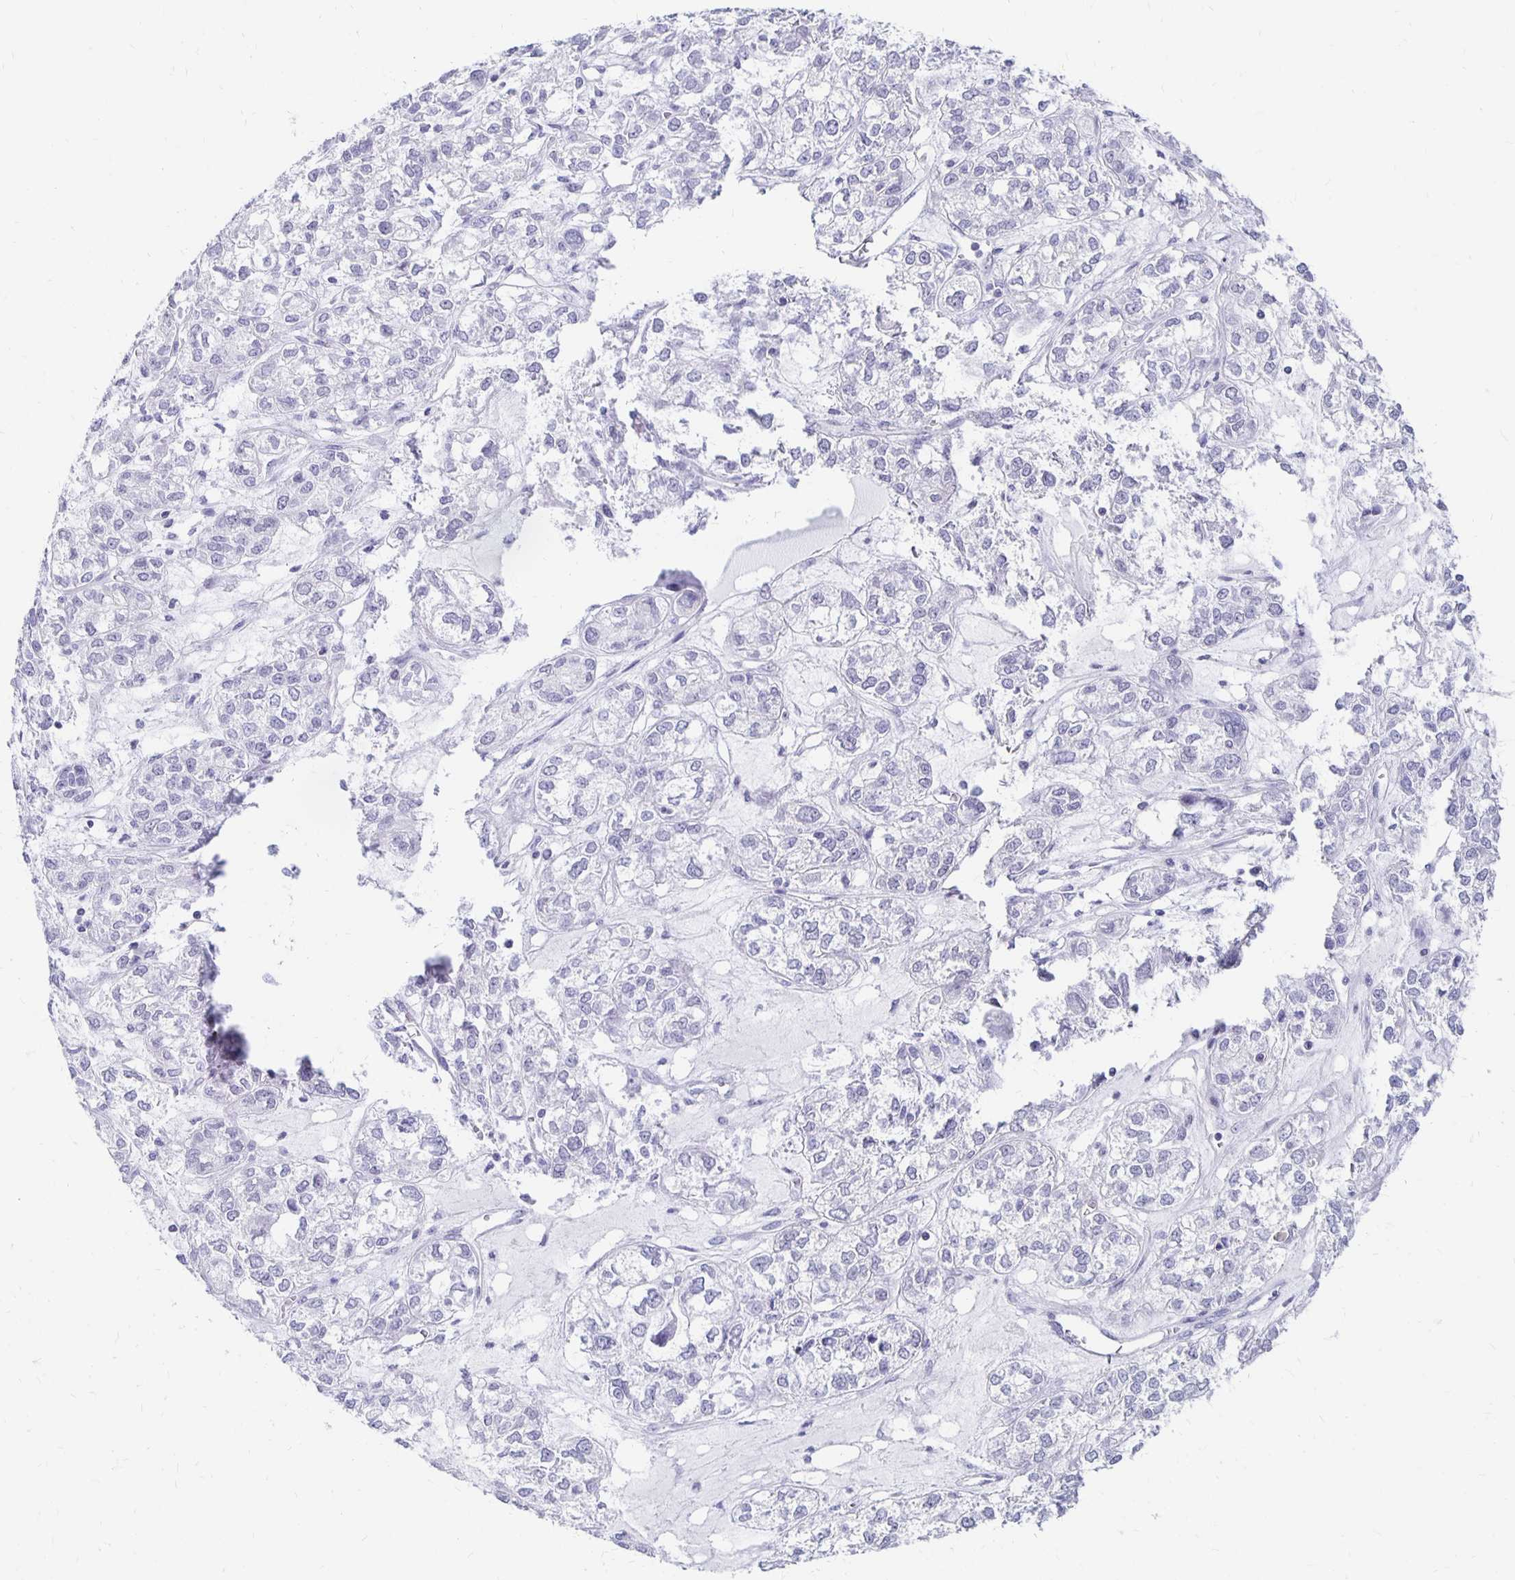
{"staining": {"intensity": "negative", "quantity": "none", "location": "none"}, "tissue": "ovarian cancer", "cell_type": "Tumor cells", "image_type": "cancer", "snomed": [{"axis": "morphology", "description": "Carcinoma, endometroid"}, {"axis": "topography", "description": "Ovary"}], "caption": "Tumor cells show no significant protein positivity in ovarian cancer (endometroid carcinoma). The staining was performed using DAB to visualize the protein expression in brown, while the nuclei were stained in blue with hematoxylin (Magnification: 20x).", "gene": "SYT2", "patient": {"sex": "female", "age": 64}}